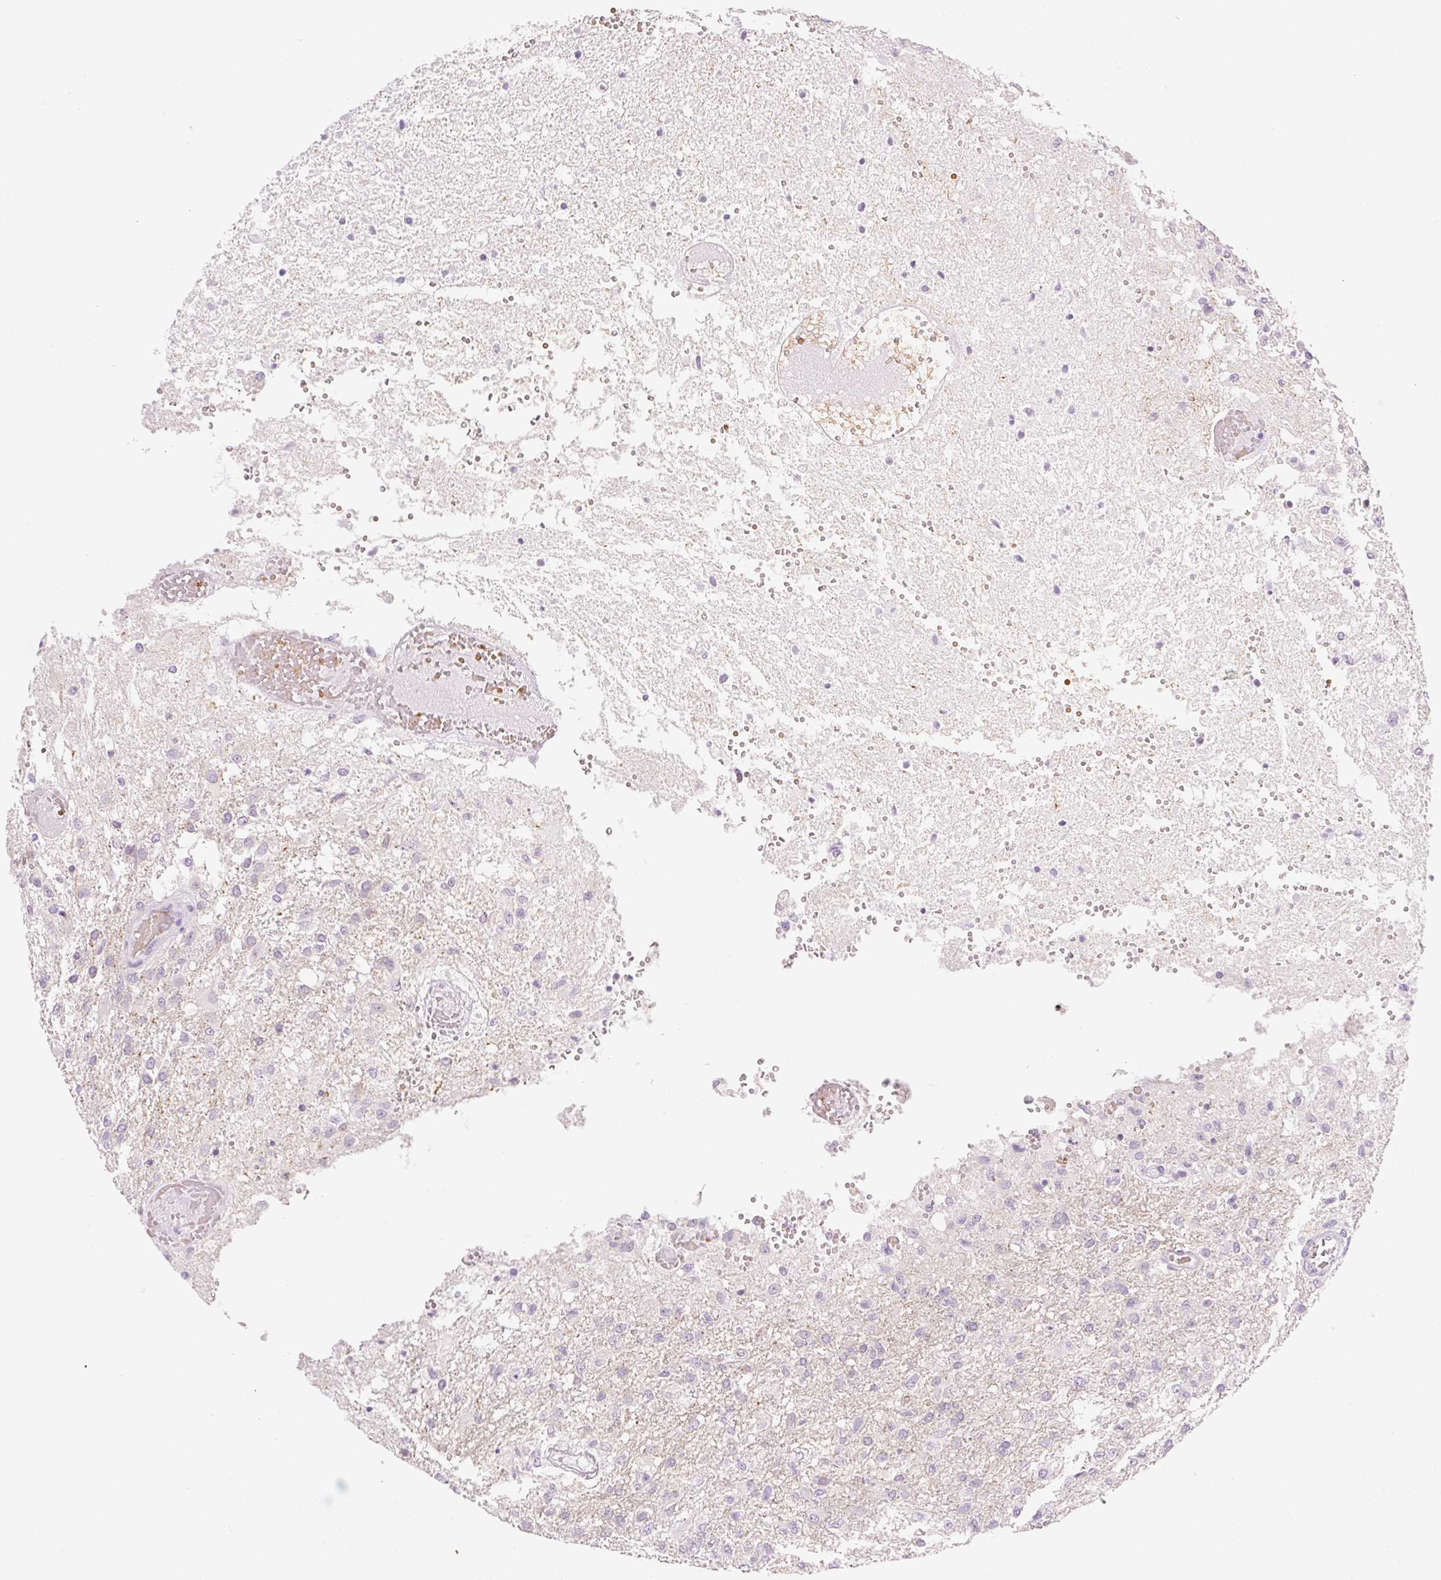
{"staining": {"intensity": "negative", "quantity": "none", "location": "none"}, "tissue": "glioma", "cell_type": "Tumor cells", "image_type": "cancer", "snomed": [{"axis": "morphology", "description": "Glioma, malignant, High grade"}, {"axis": "topography", "description": "Brain"}], "caption": "Immunohistochemistry of malignant glioma (high-grade) reveals no expression in tumor cells.", "gene": "TAF1L", "patient": {"sex": "female", "age": 74}}